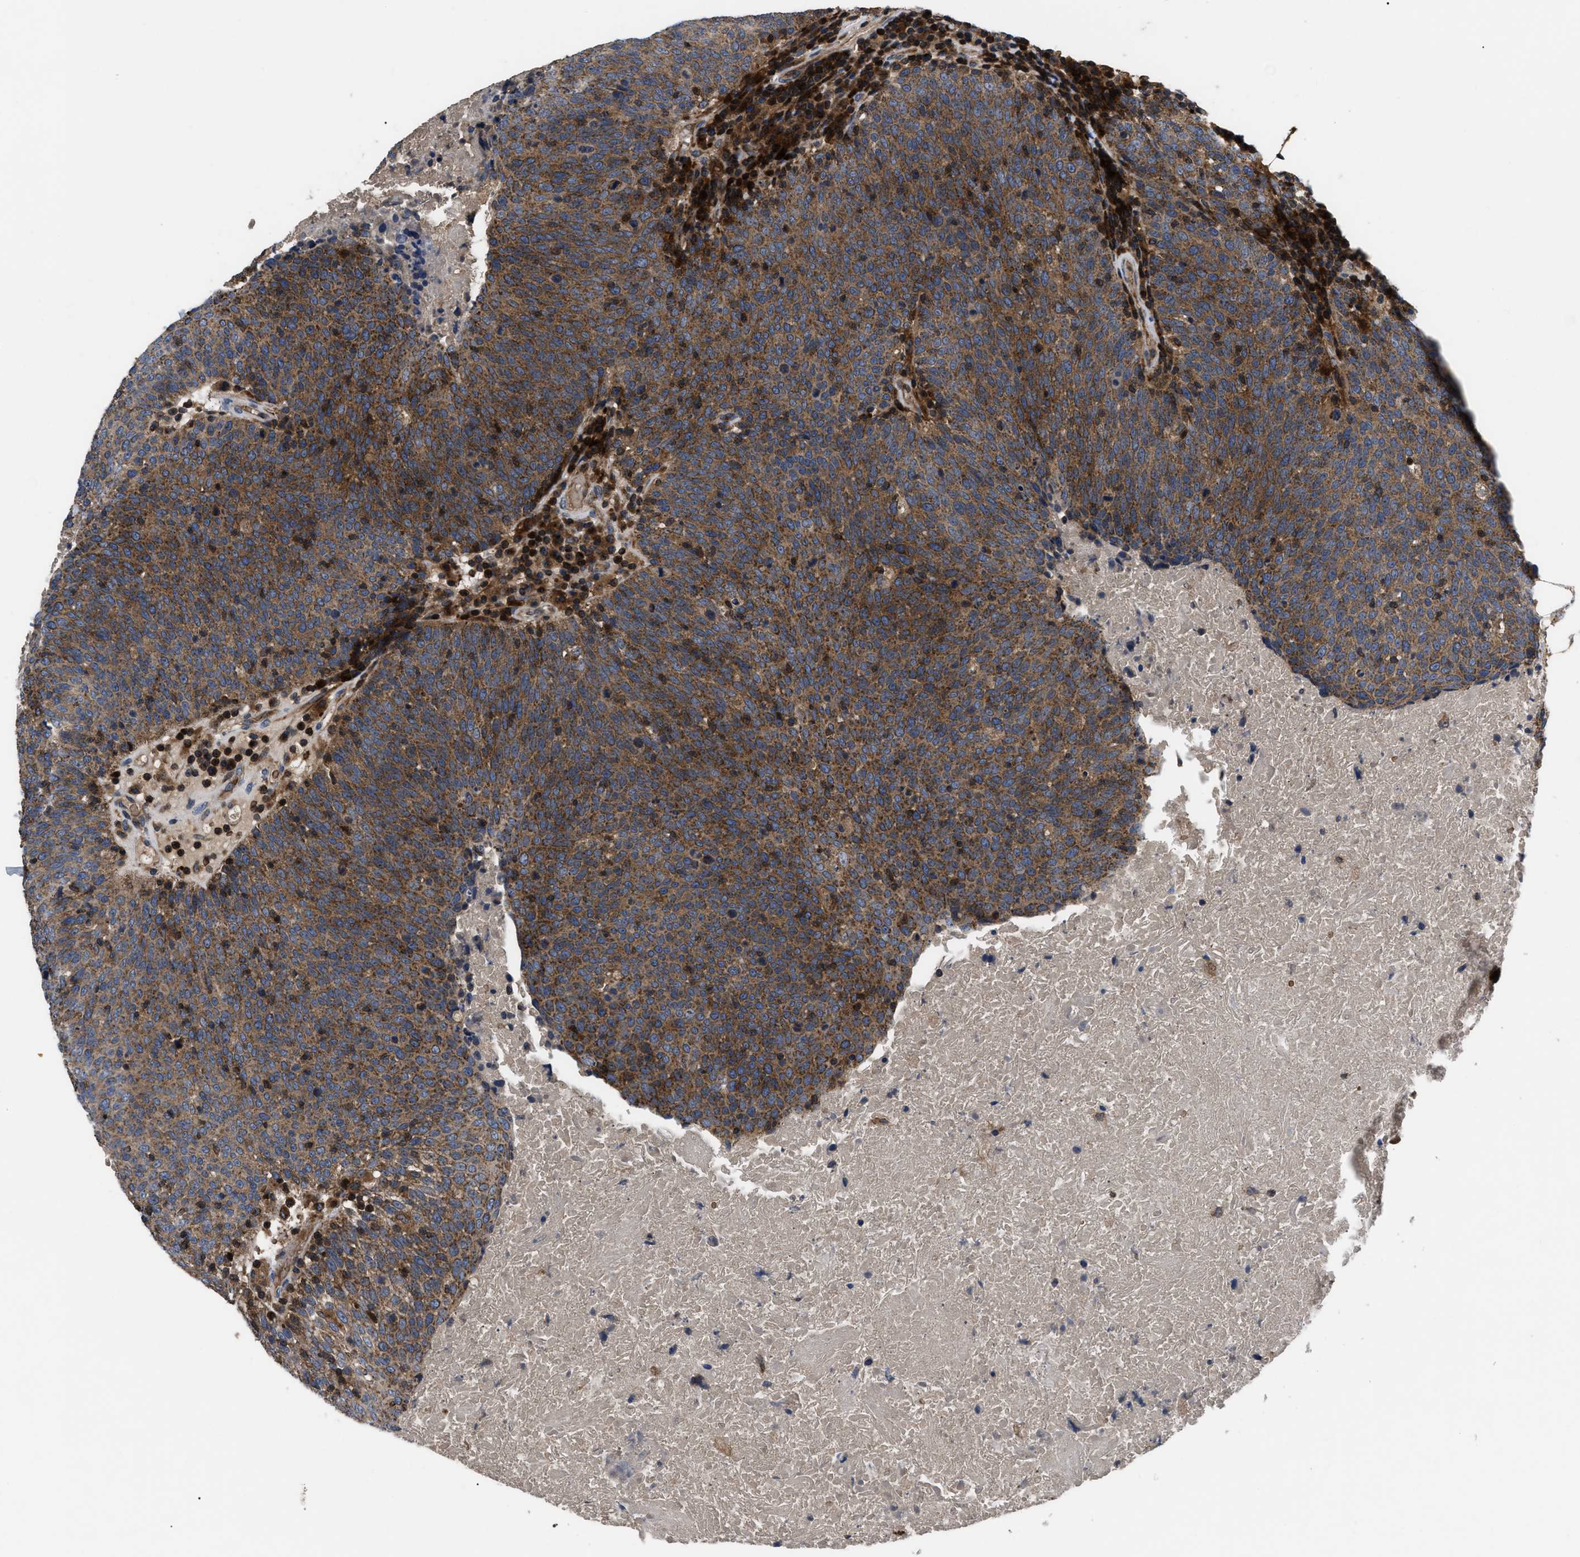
{"staining": {"intensity": "moderate", "quantity": ">75%", "location": "cytoplasmic/membranous"}, "tissue": "head and neck cancer", "cell_type": "Tumor cells", "image_type": "cancer", "snomed": [{"axis": "morphology", "description": "Squamous cell carcinoma, NOS"}, {"axis": "morphology", "description": "Squamous cell carcinoma, metastatic, NOS"}, {"axis": "topography", "description": "Lymph node"}, {"axis": "topography", "description": "Head-Neck"}], "caption": "Tumor cells show medium levels of moderate cytoplasmic/membranous expression in approximately >75% of cells in human squamous cell carcinoma (head and neck).", "gene": "YBEY", "patient": {"sex": "male", "age": 62}}